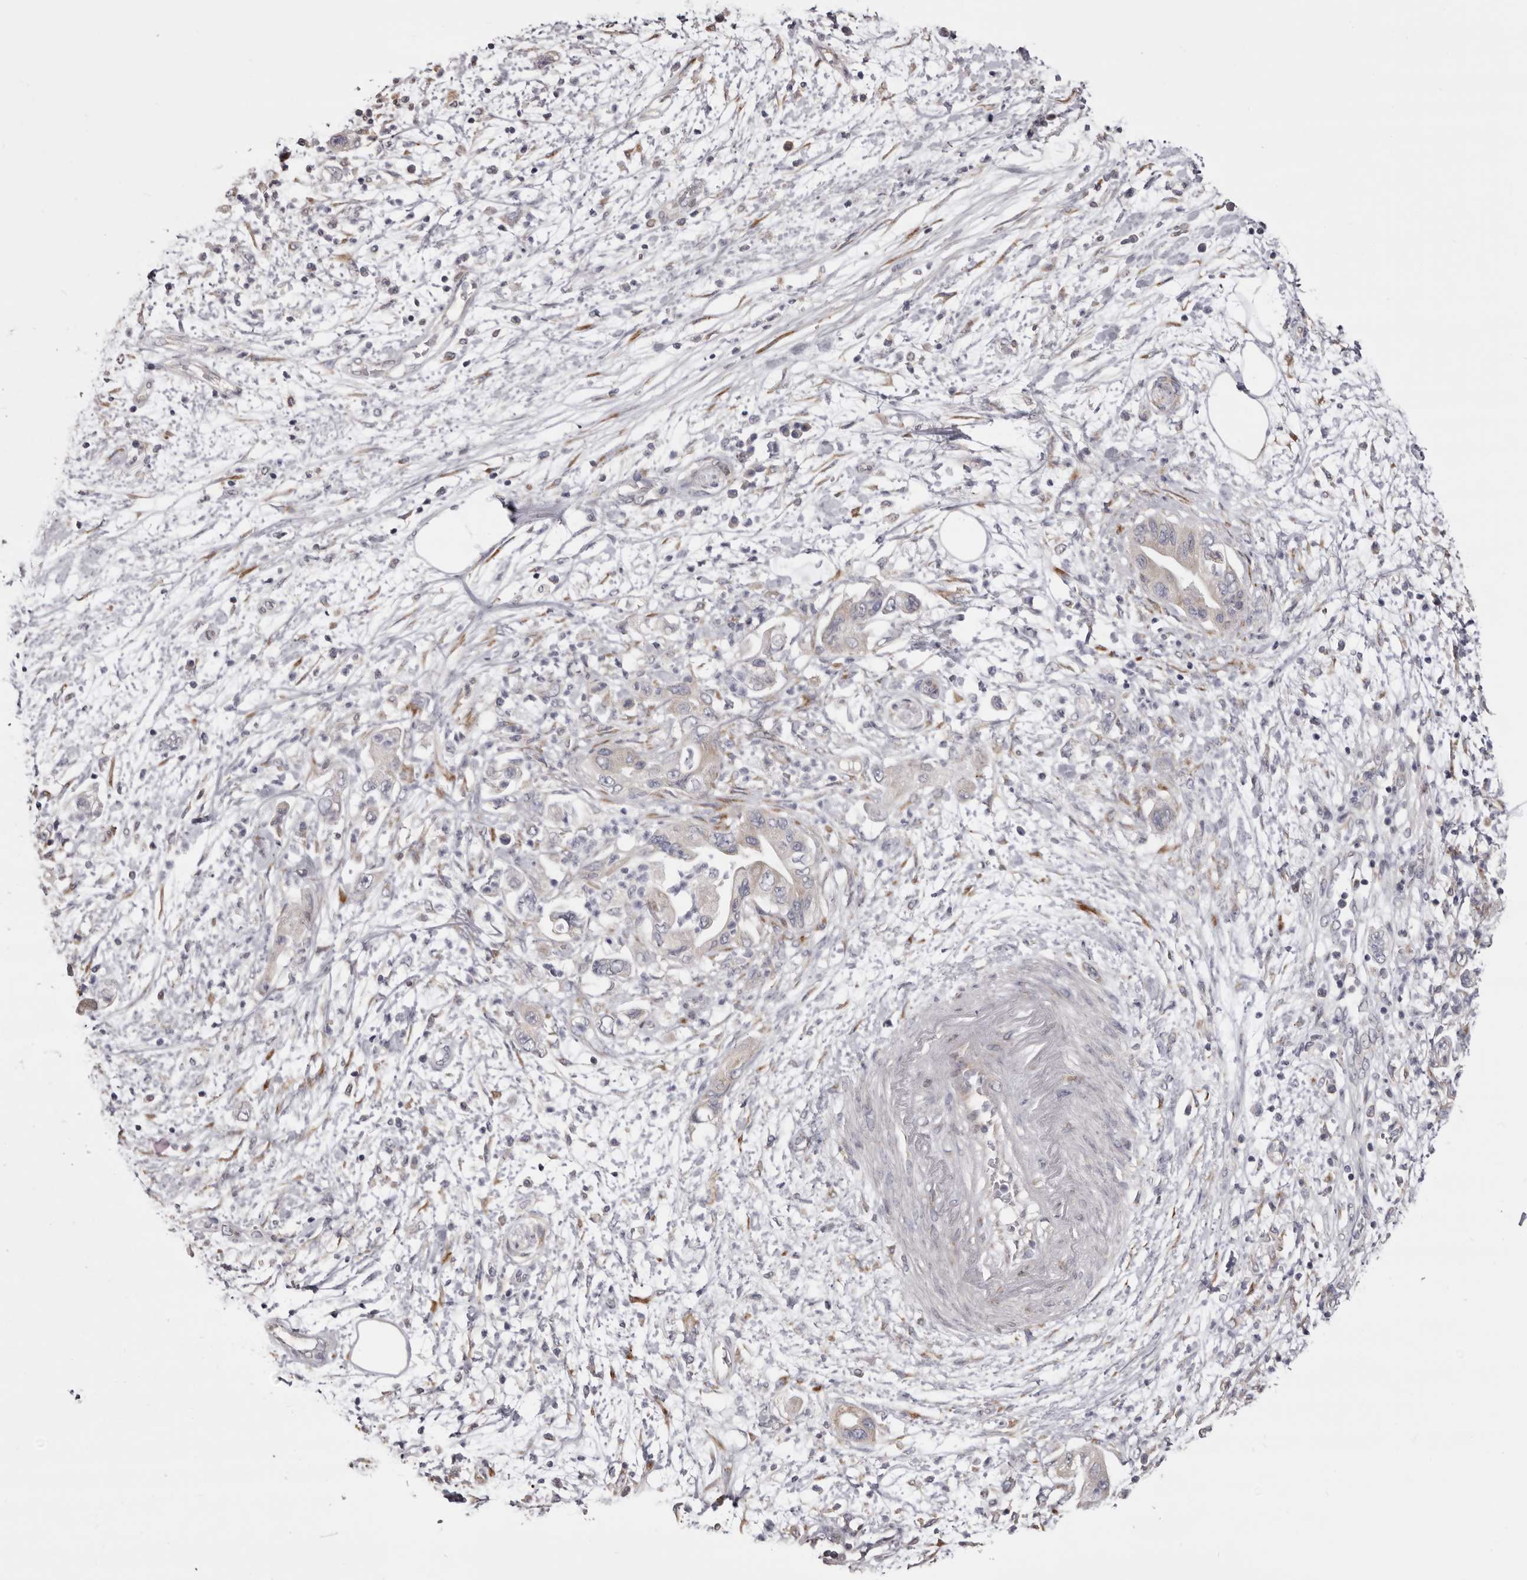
{"staining": {"intensity": "negative", "quantity": "none", "location": "none"}, "tissue": "pancreatic cancer", "cell_type": "Tumor cells", "image_type": "cancer", "snomed": [{"axis": "morphology", "description": "Adenocarcinoma, NOS"}, {"axis": "topography", "description": "Pancreas"}], "caption": "Image shows no significant protein staining in tumor cells of pancreatic cancer (adenocarcinoma). (Stains: DAB immunohistochemistry (IHC) with hematoxylin counter stain, Microscopy: brightfield microscopy at high magnification).", "gene": "PIGX", "patient": {"sex": "female", "age": 73}}